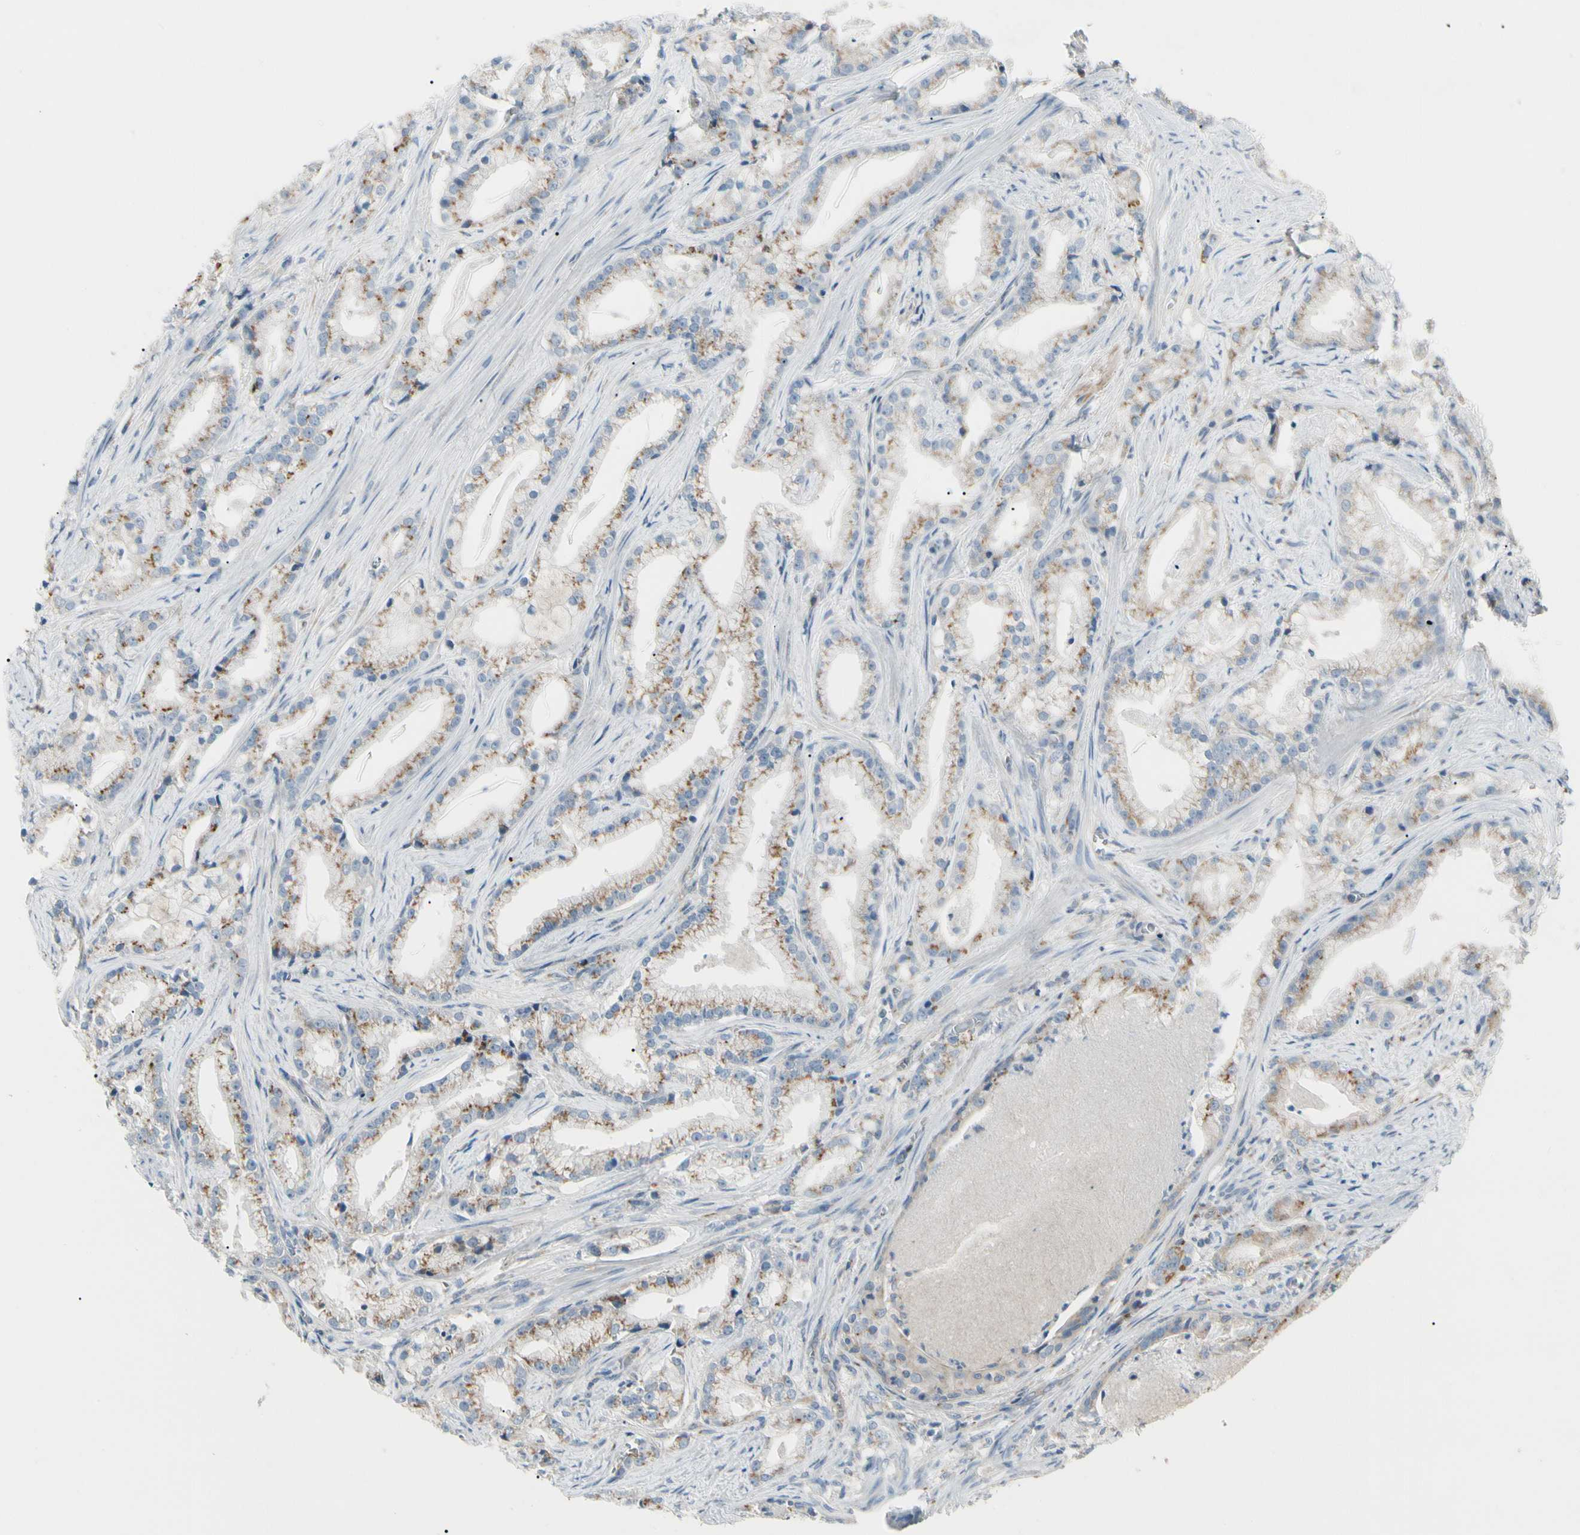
{"staining": {"intensity": "moderate", "quantity": ">75%", "location": "cytoplasmic/membranous"}, "tissue": "prostate cancer", "cell_type": "Tumor cells", "image_type": "cancer", "snomed": [{"axis": "morphology", "description": "Adenocarcinoma, Low grade"}, {"axis": "topography", "description": "Prostate"}], "caption": "A medium amount of moderate cytoplasmic/membranous staining is seen in about >75% of tumor cells in prostate cancer tissue.", "gene": "ABCA3", "patient": {"sex": "male", "age": 59}}